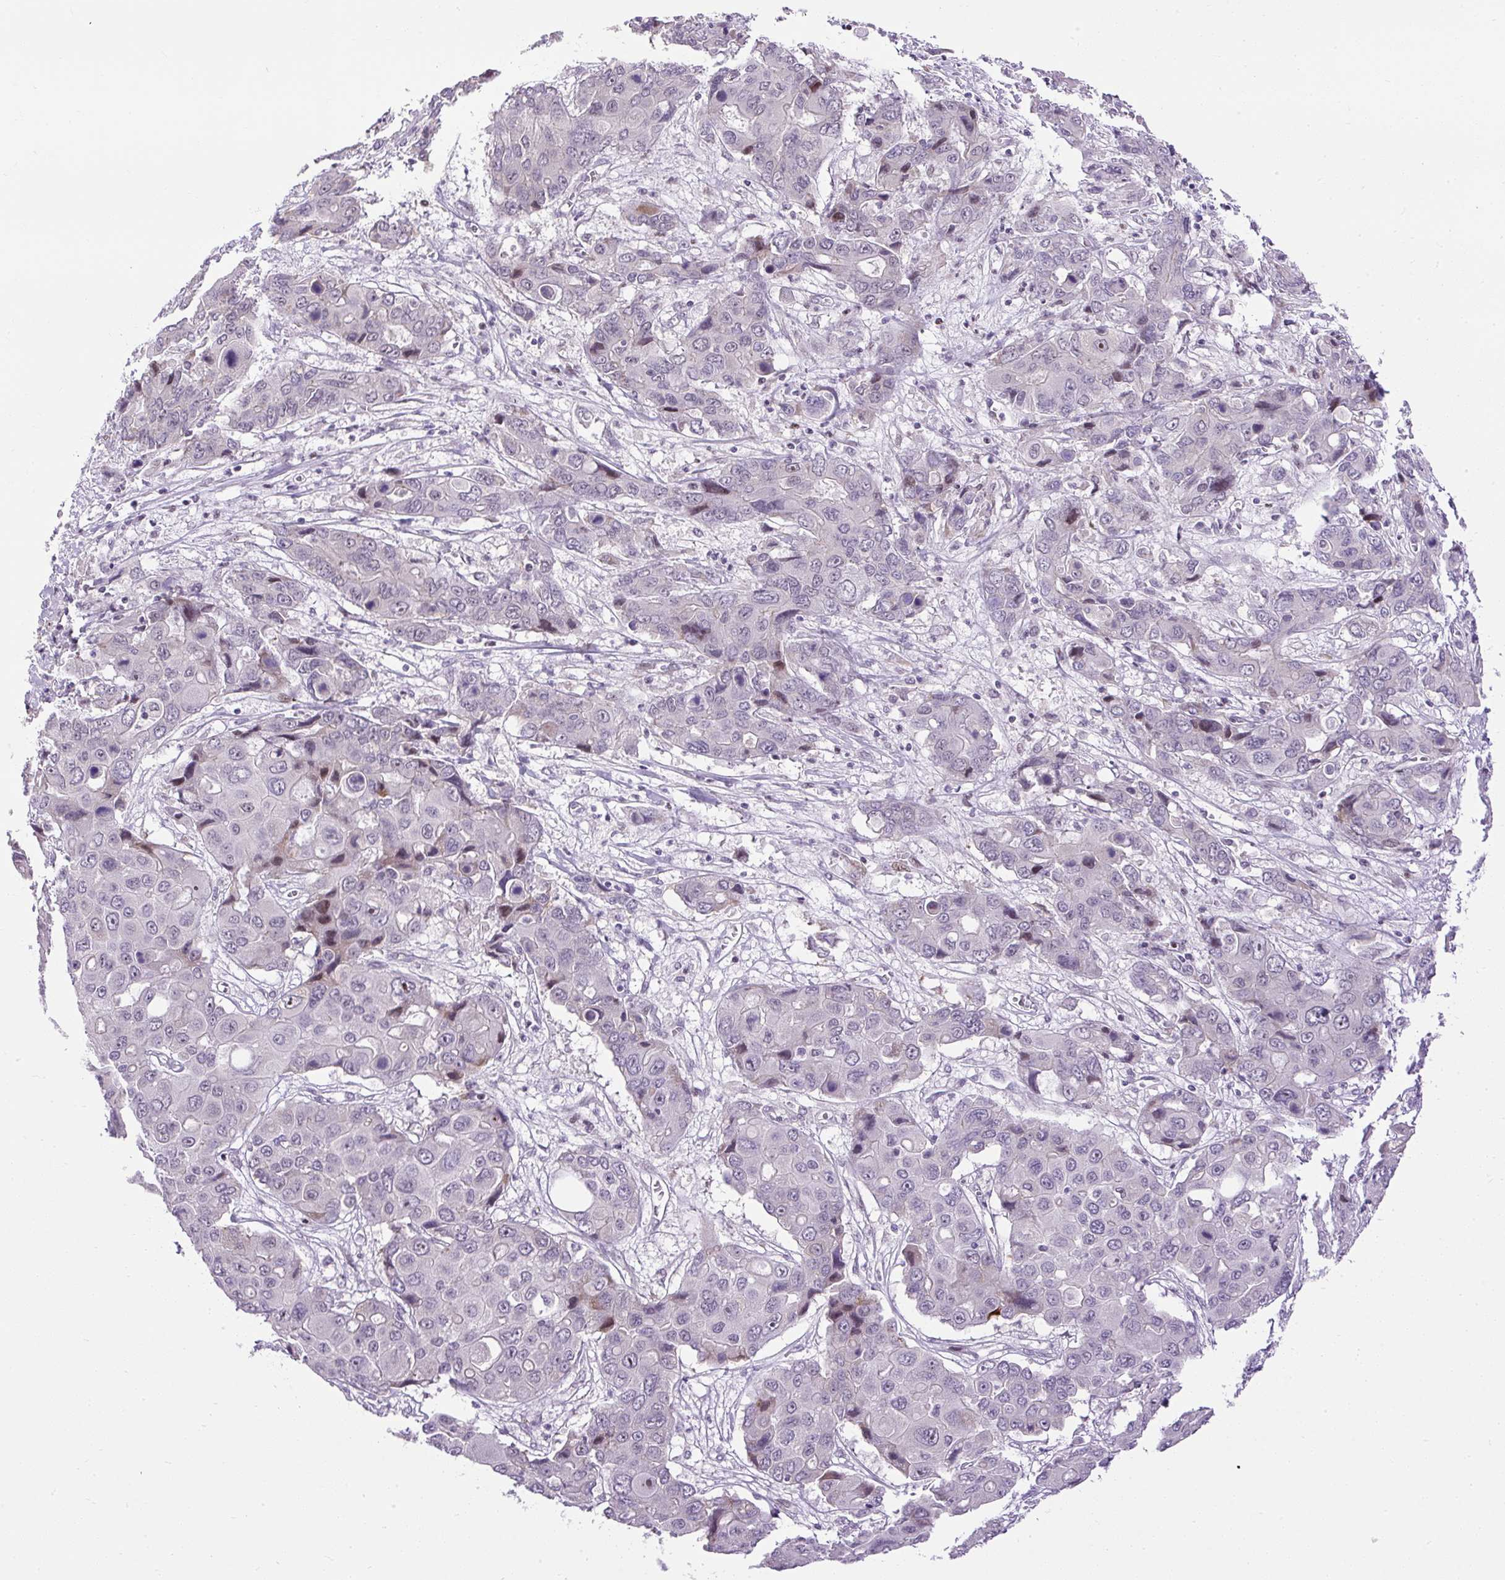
{"staining": {"intensity": "negative", "quantity": "none", "location": "none"}, "tissue": "liver cancer", "cell_type": "Tumor cells", "image_type": "cancer", "snomed": [{"axis": "morphology", "description": "Cholangiocarcinoma"}, {"axis": "topography", "description": "Liver"}], "caption": "An image of human liver cholangiocarcinoma is negative for staining in tumor cells. Nuclei are stained in blue.", "gene": "ARHGEF18", "patient": {"sex": "male", "age": 67}}